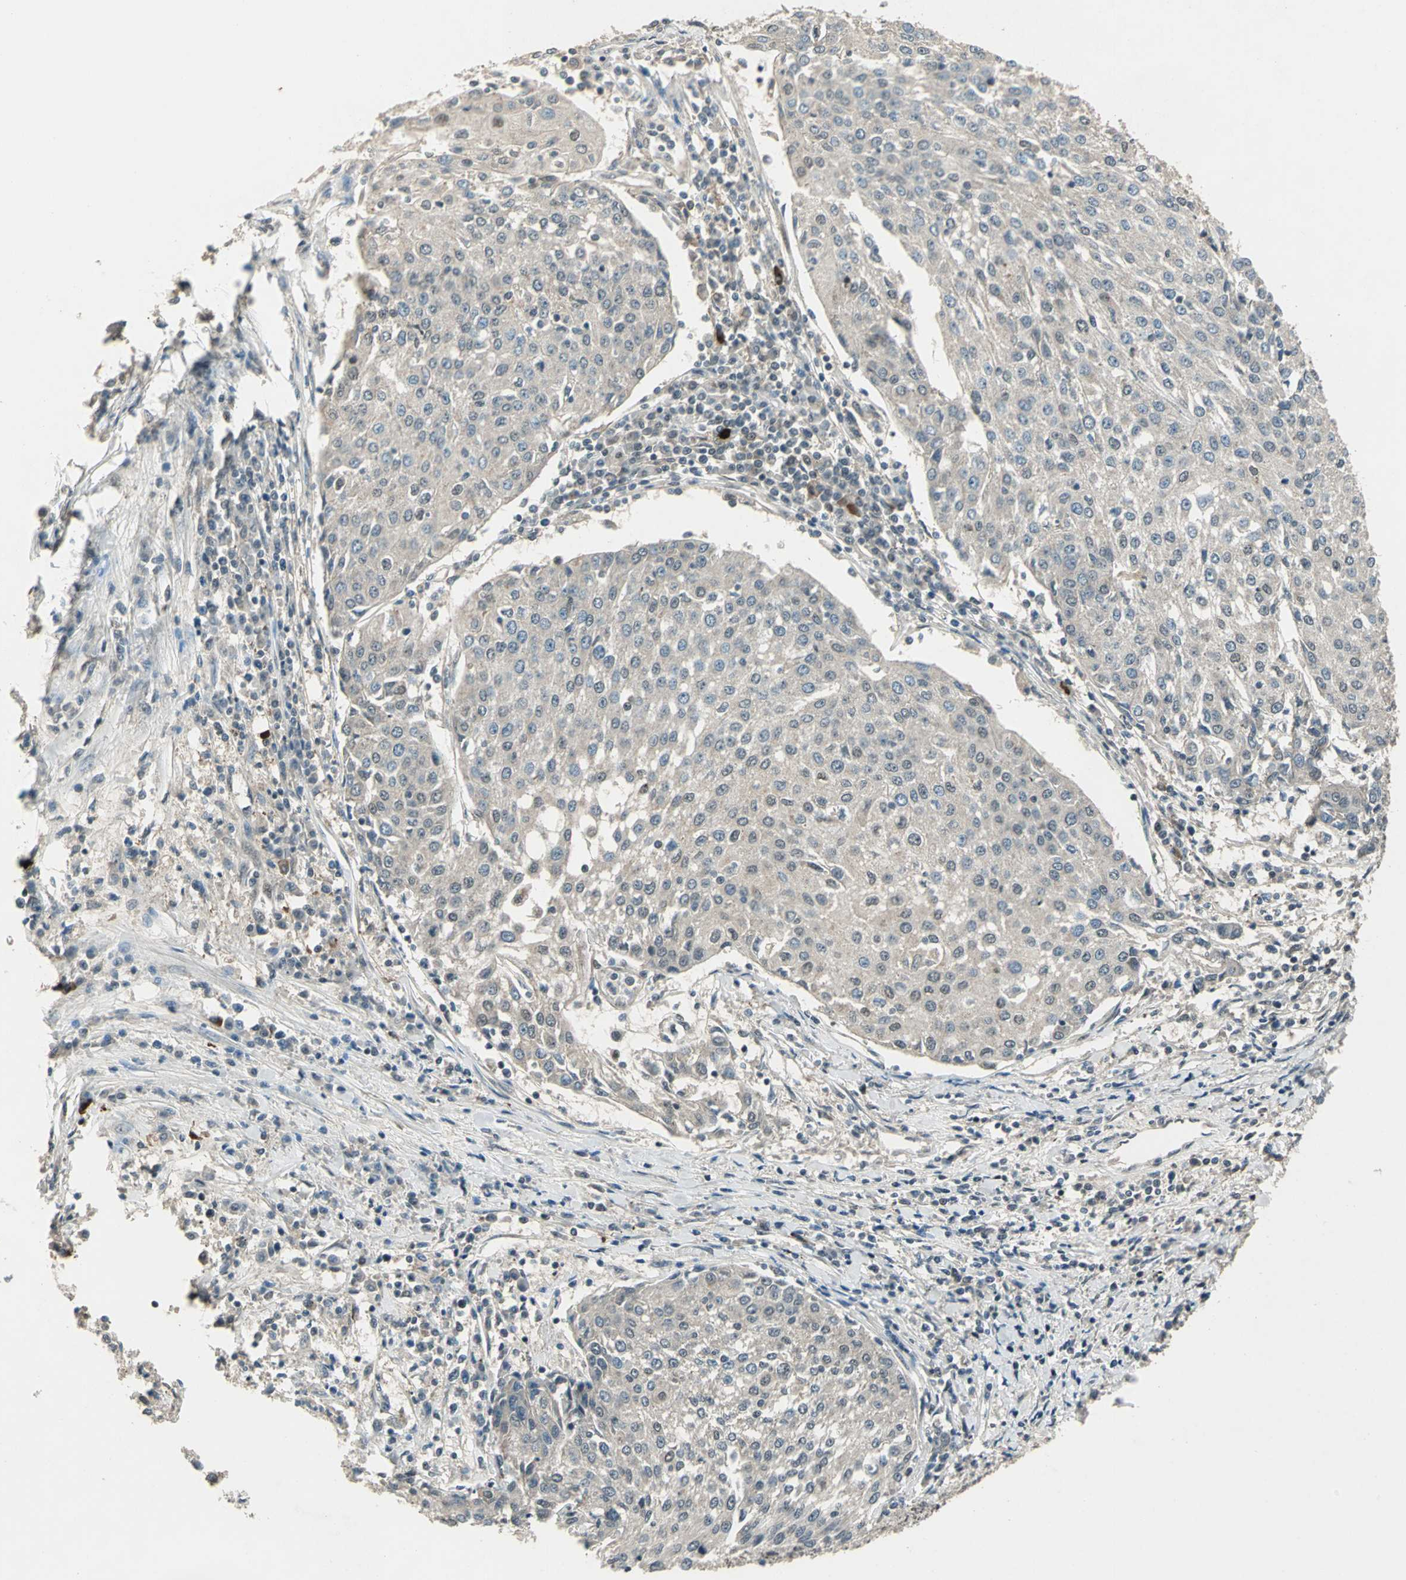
{"staining": {"intensity": "negative", "quantity": "none", "location": "none"}, "tissue": "urothelial cancer", "cell_type": "Tumor cells", "image_type": "cancer", "snomed": [{"axis": "morphology", "description": "Urothelial carcinoma, High grade"}, {"axis": "topography", "description": "Urinary bladder"}], "caption": "Human urothelial carcinoma (high-grade) stained for a protein using immunohistochemistry (IHC) demonstrates no positivity in tumor cells.", "gene": "RAD17", "patient": {"sex": "female", "age": 85}}